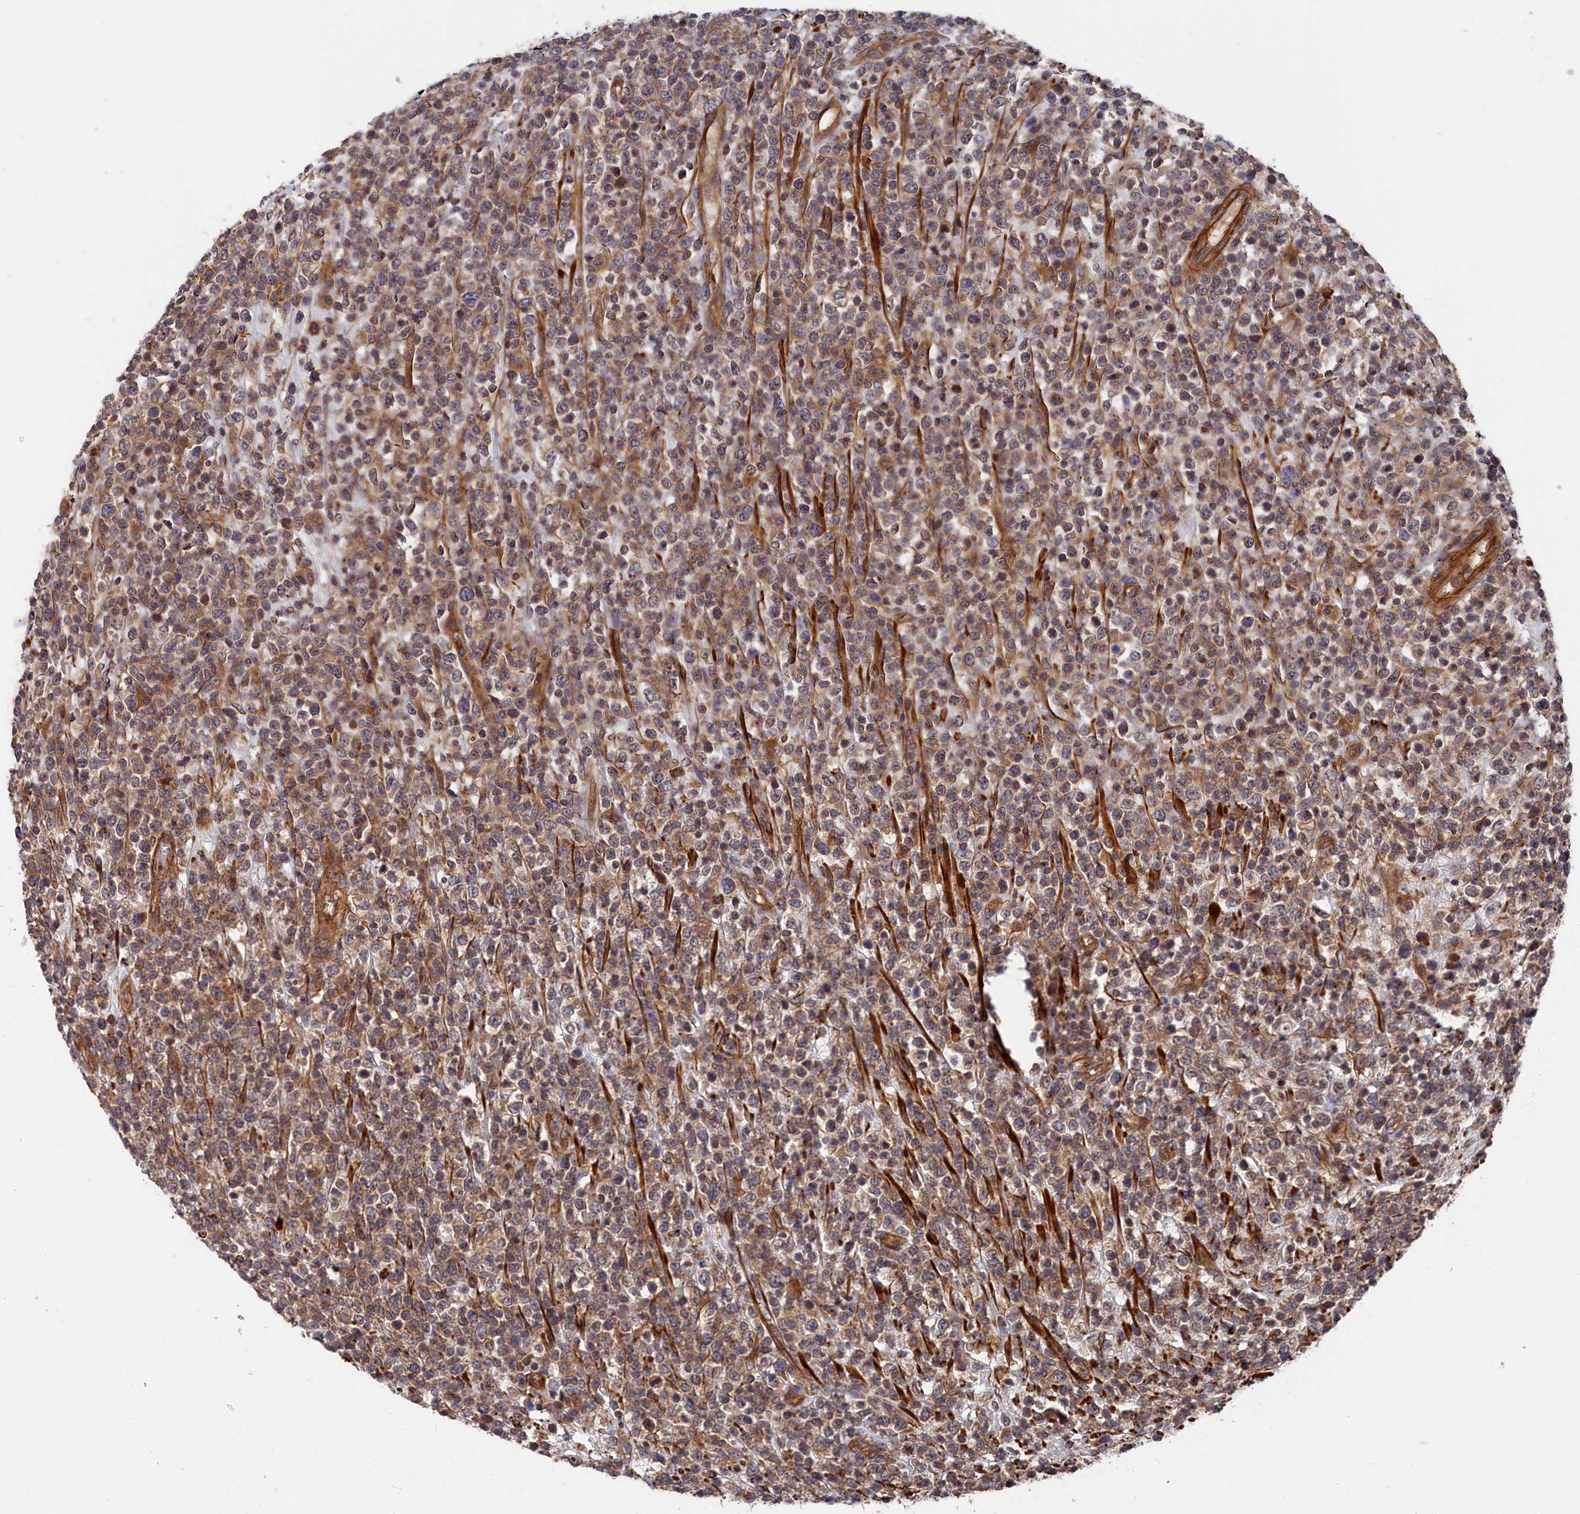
{"staining": {"intensity": "moderate", "quantity": "25%-75%", "location": "cytoplasmic/membranous"}, "tissue": "lymphoma", "cell_type": "Tumor cells", "image_type": "cancer", "snomed": [{"axis": "morphology", "description": "Malignant lymphoma, non-Hodgkin's type, High grade"}, {"axis": "topography", "description": "Colon"}], "caption": "Lymphoma stained with DAB immunohistochemistry (IHC) demonstrates medium levels of moderate cytoplasmic/membranous expression in approximately 25%-75% of tumor cells.", "gene": "LDHD", "patient": {"sex": "female", "age": 53}}